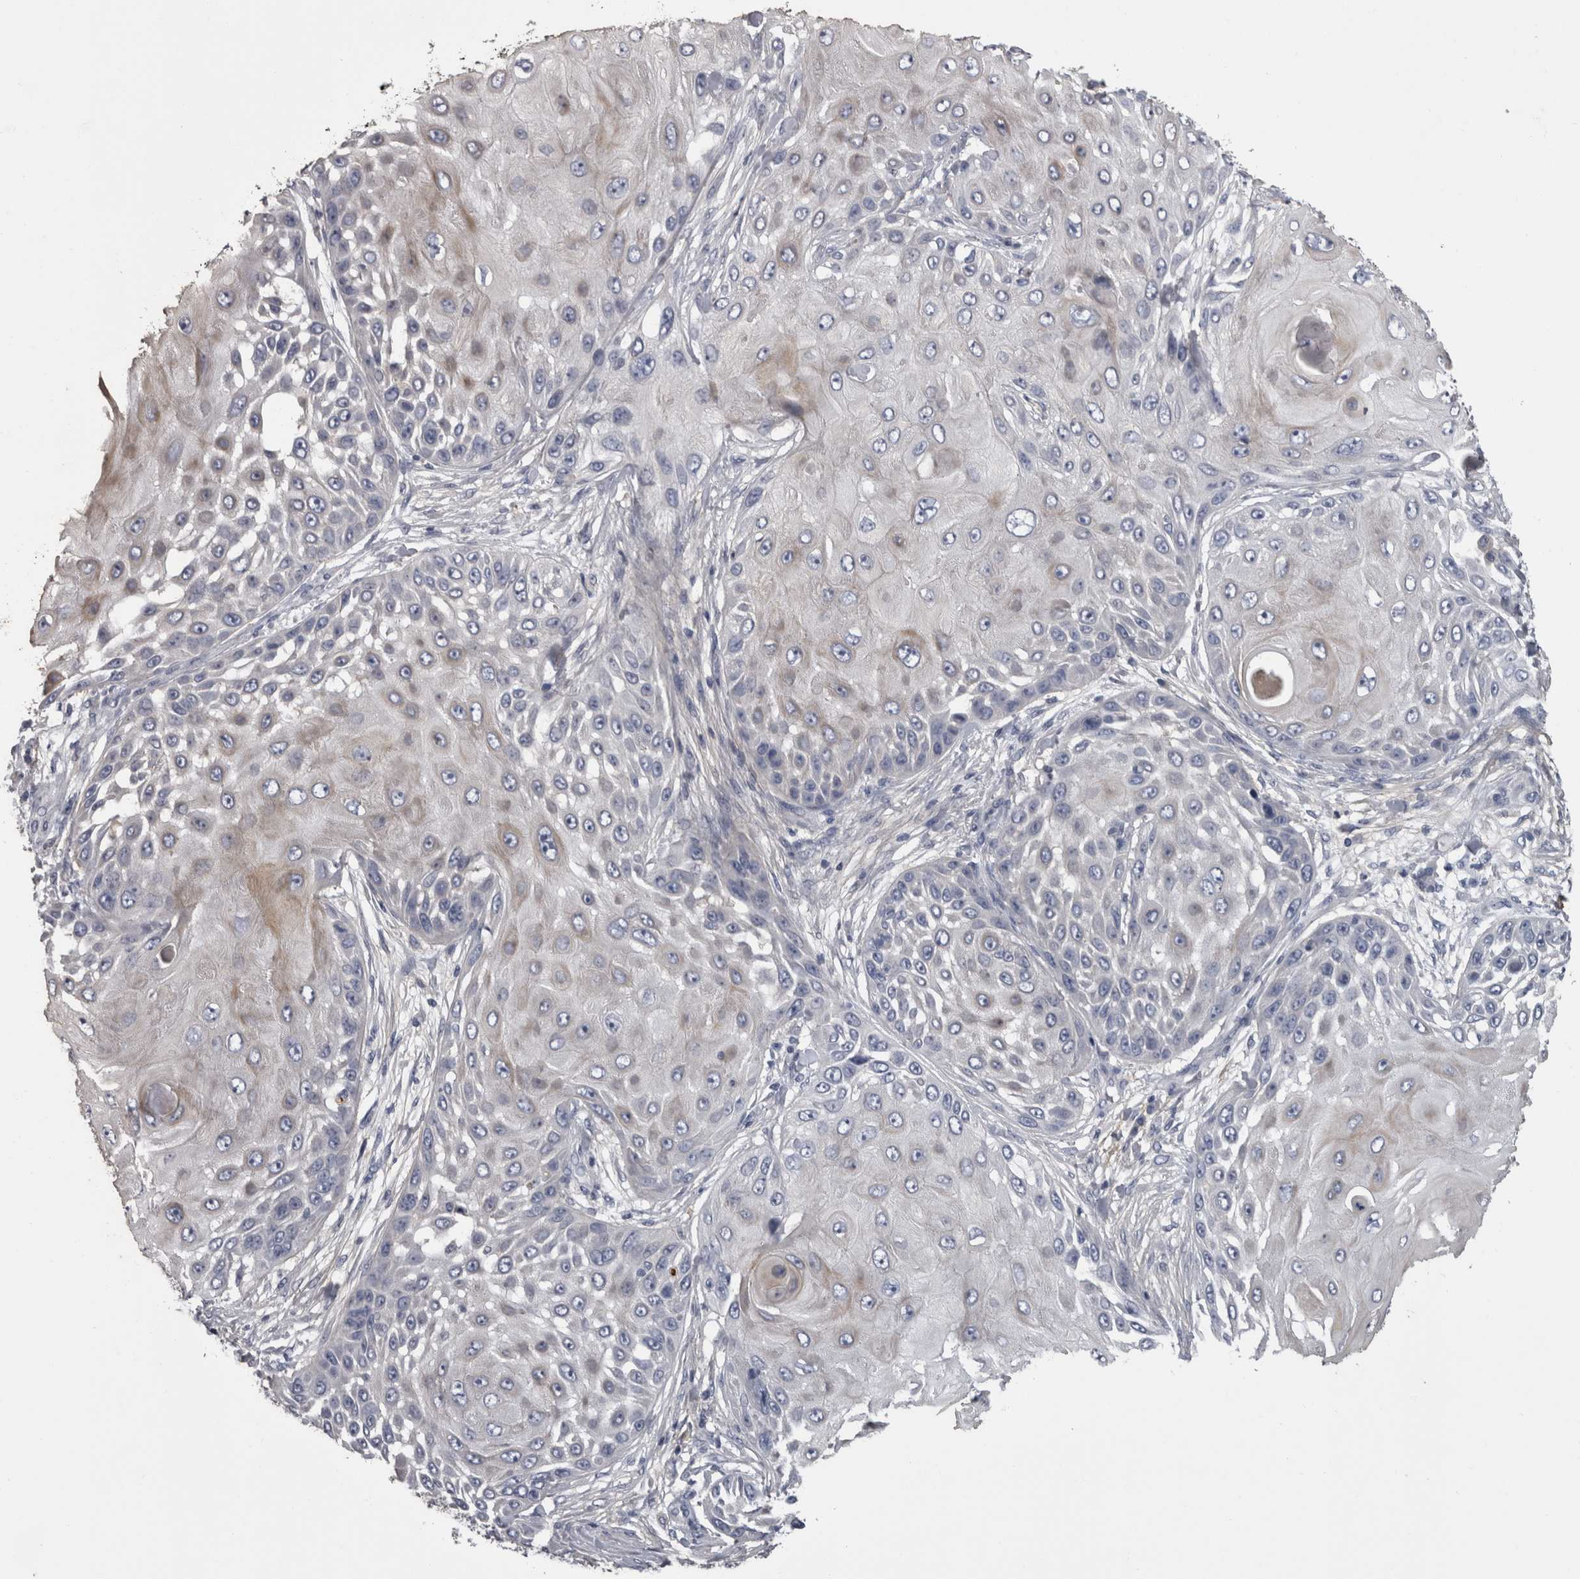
{"staining": {"intensity": "weak", "quantity": "<25%", "location": "cytoplasmic/membranous"}, "tissue": "skin cancer", "cell_type": "Tumor cells", "image_type": "cancer", "snomed": [{"axis": "morphology", "description": "Squamous cell carcinoma, NOS"}, {"axis": "topography", "description": "Skin"}], "caption": "High magnification brightfield microscopy of squamous cell carcinoma (skin) stained with DAB (brown) and counterstained with hematoxylin (blue): tumor cells show no significant staining. (DAB IHC with hematoxylin counter stain).", "gene": "EFEMP2", "patient": {"sex": "female", "age": 44}}